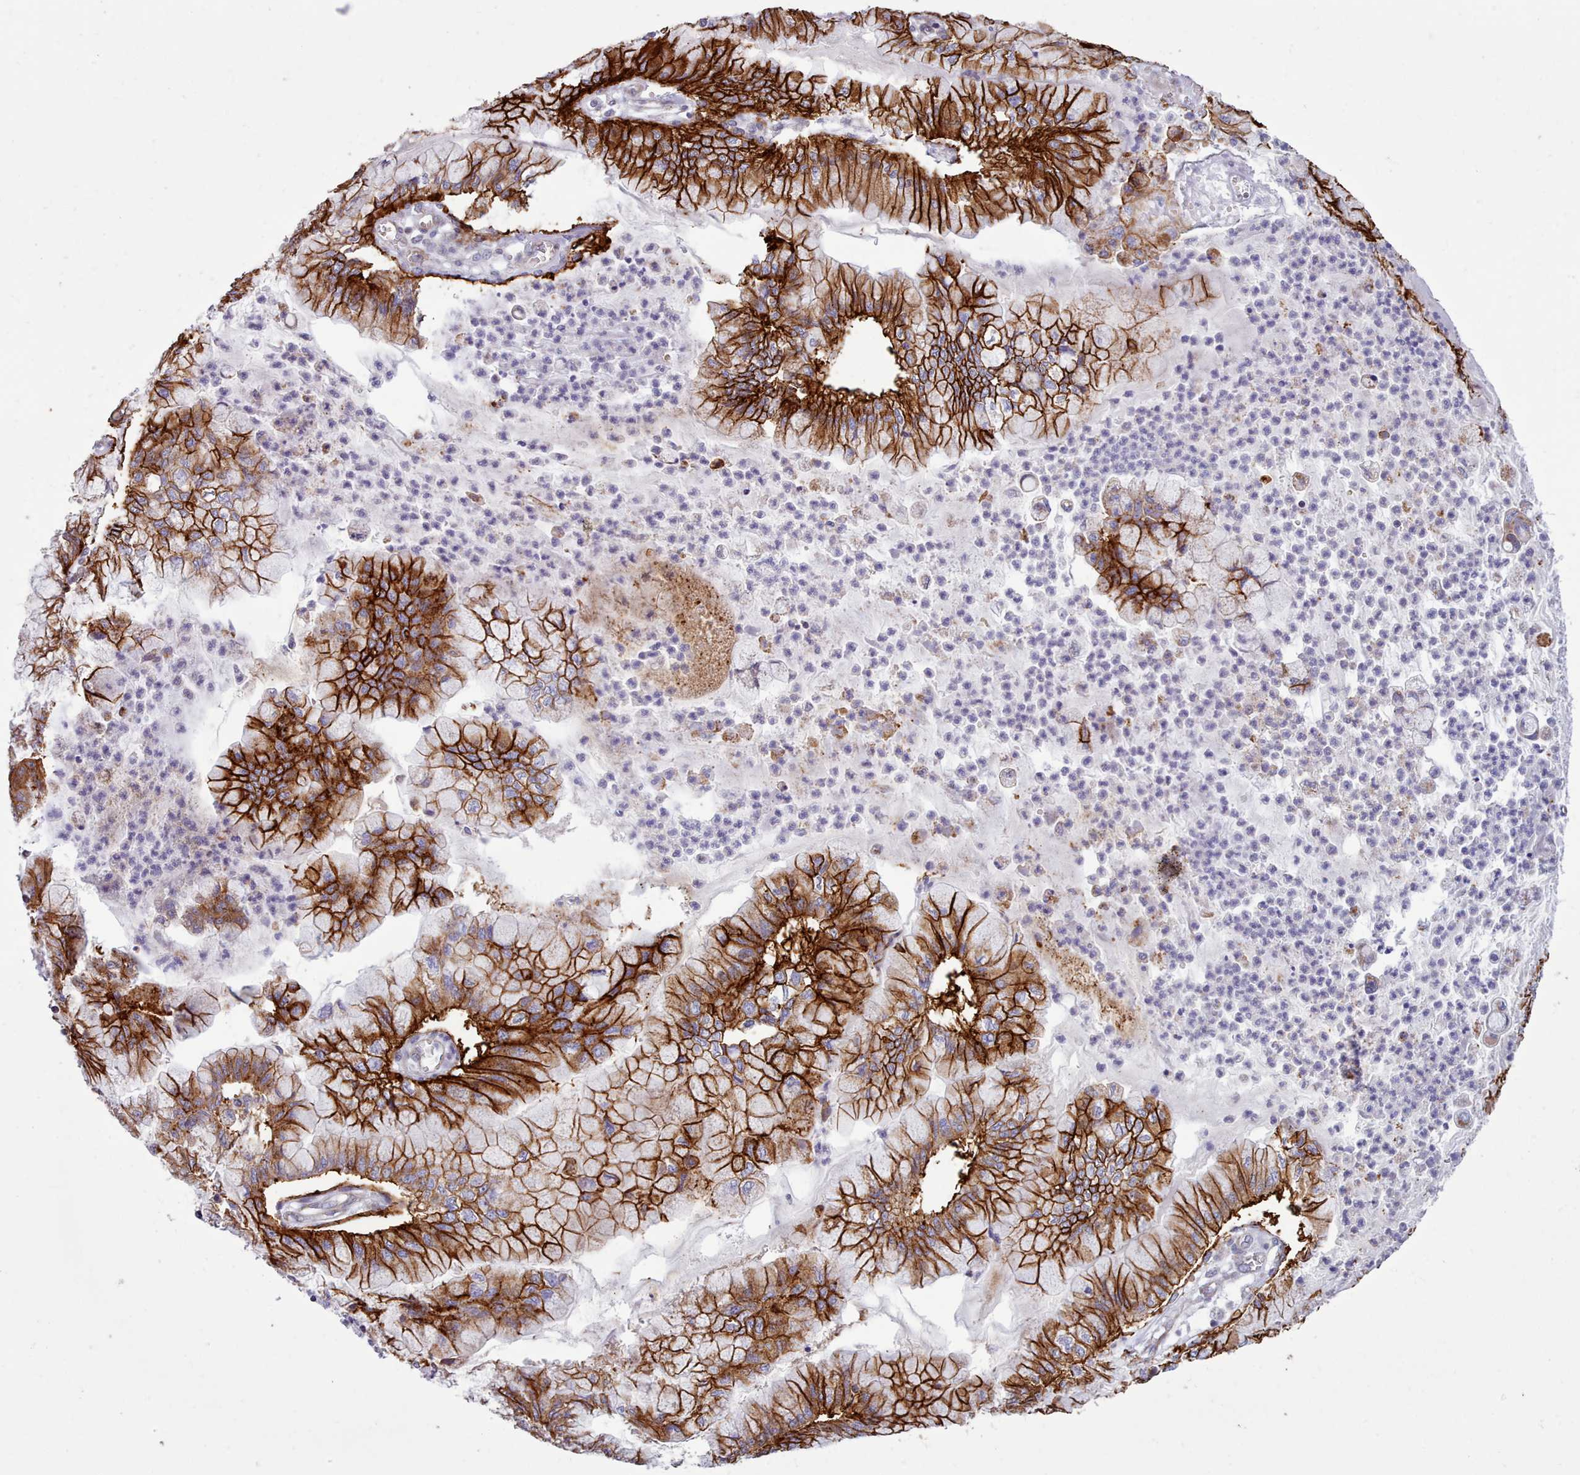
{"staining": {"intensity": "strong", "quantity": ">75%", "location": "cytoplasmic/membranous"}, "tissue": "pancreatic cancer", "cell_type": "Tumor cells", "image_type": "cancer", "snomed": [{"axis": "morphology", "description": "Adenocarcinoma, NOS"}, {"axis": "topography", "description": "Pancreas"}], "caption": "Immunohistochemistry (DAB) staining of human pancreatic cancer (adenocarcinoma) reveals strong cytoplasmic/membranous protein staining in approximately >75% of tumor cells.", "gene": "MRPL21", "patient": {"sex": "male", "age": 73}}